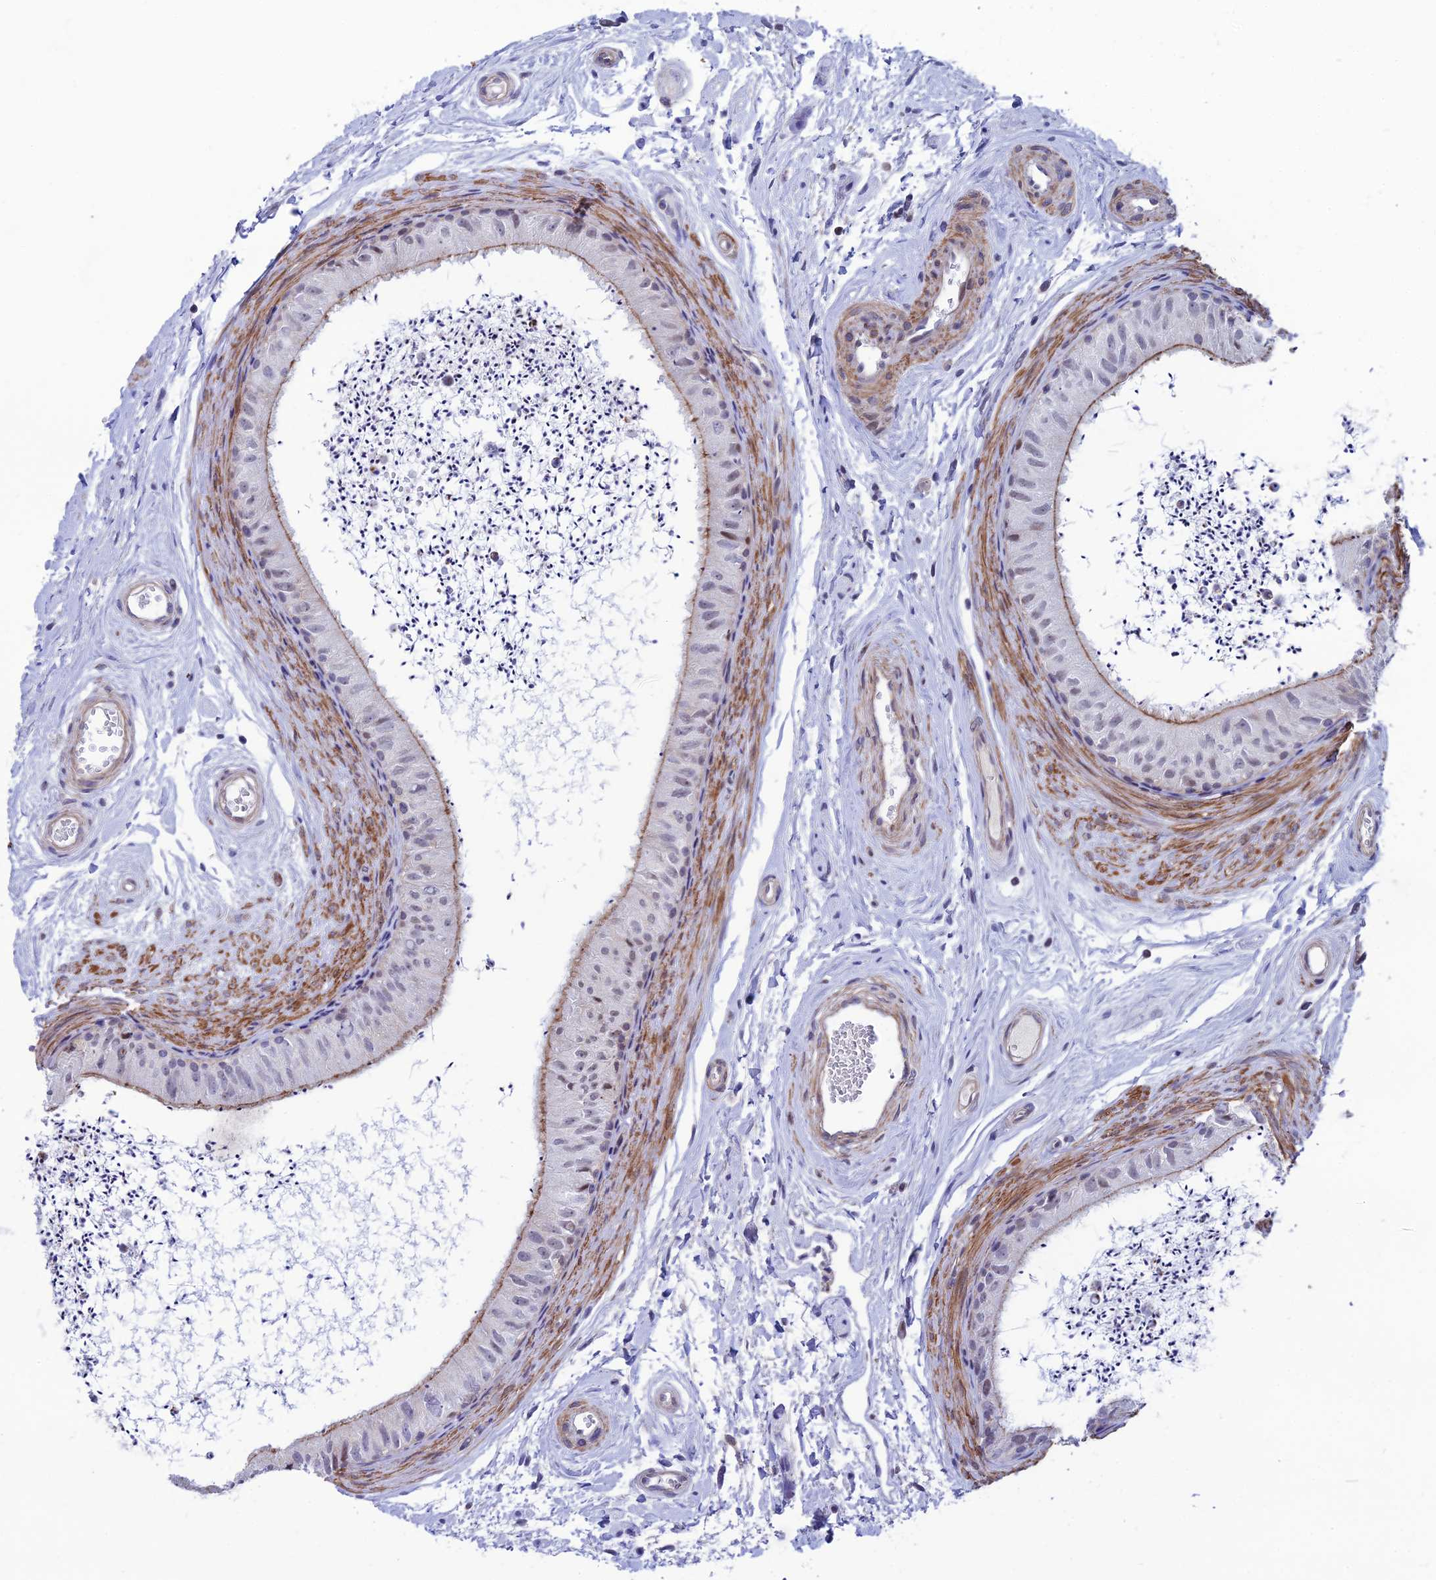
{"staining": {"intensity": "weak", "quantity": "25%-75%", "location": "cytoplasmic/membranous"}, "tissue": "epididymis", "cell_type": "Glandular cells", "image_type": "normal", "snomed": [{"axis": "morphology", "description": "Normal tissue, NOS"}, {"axis": "topography", "description": "Epididymis"}], "caption": "Weak cytoplasmic/membranous protein expression is appreciated in about 25%-75% of glandular cells in epididymis.", "gene": "COL6A6", "patient": {"sex": "male", "age": 56}}